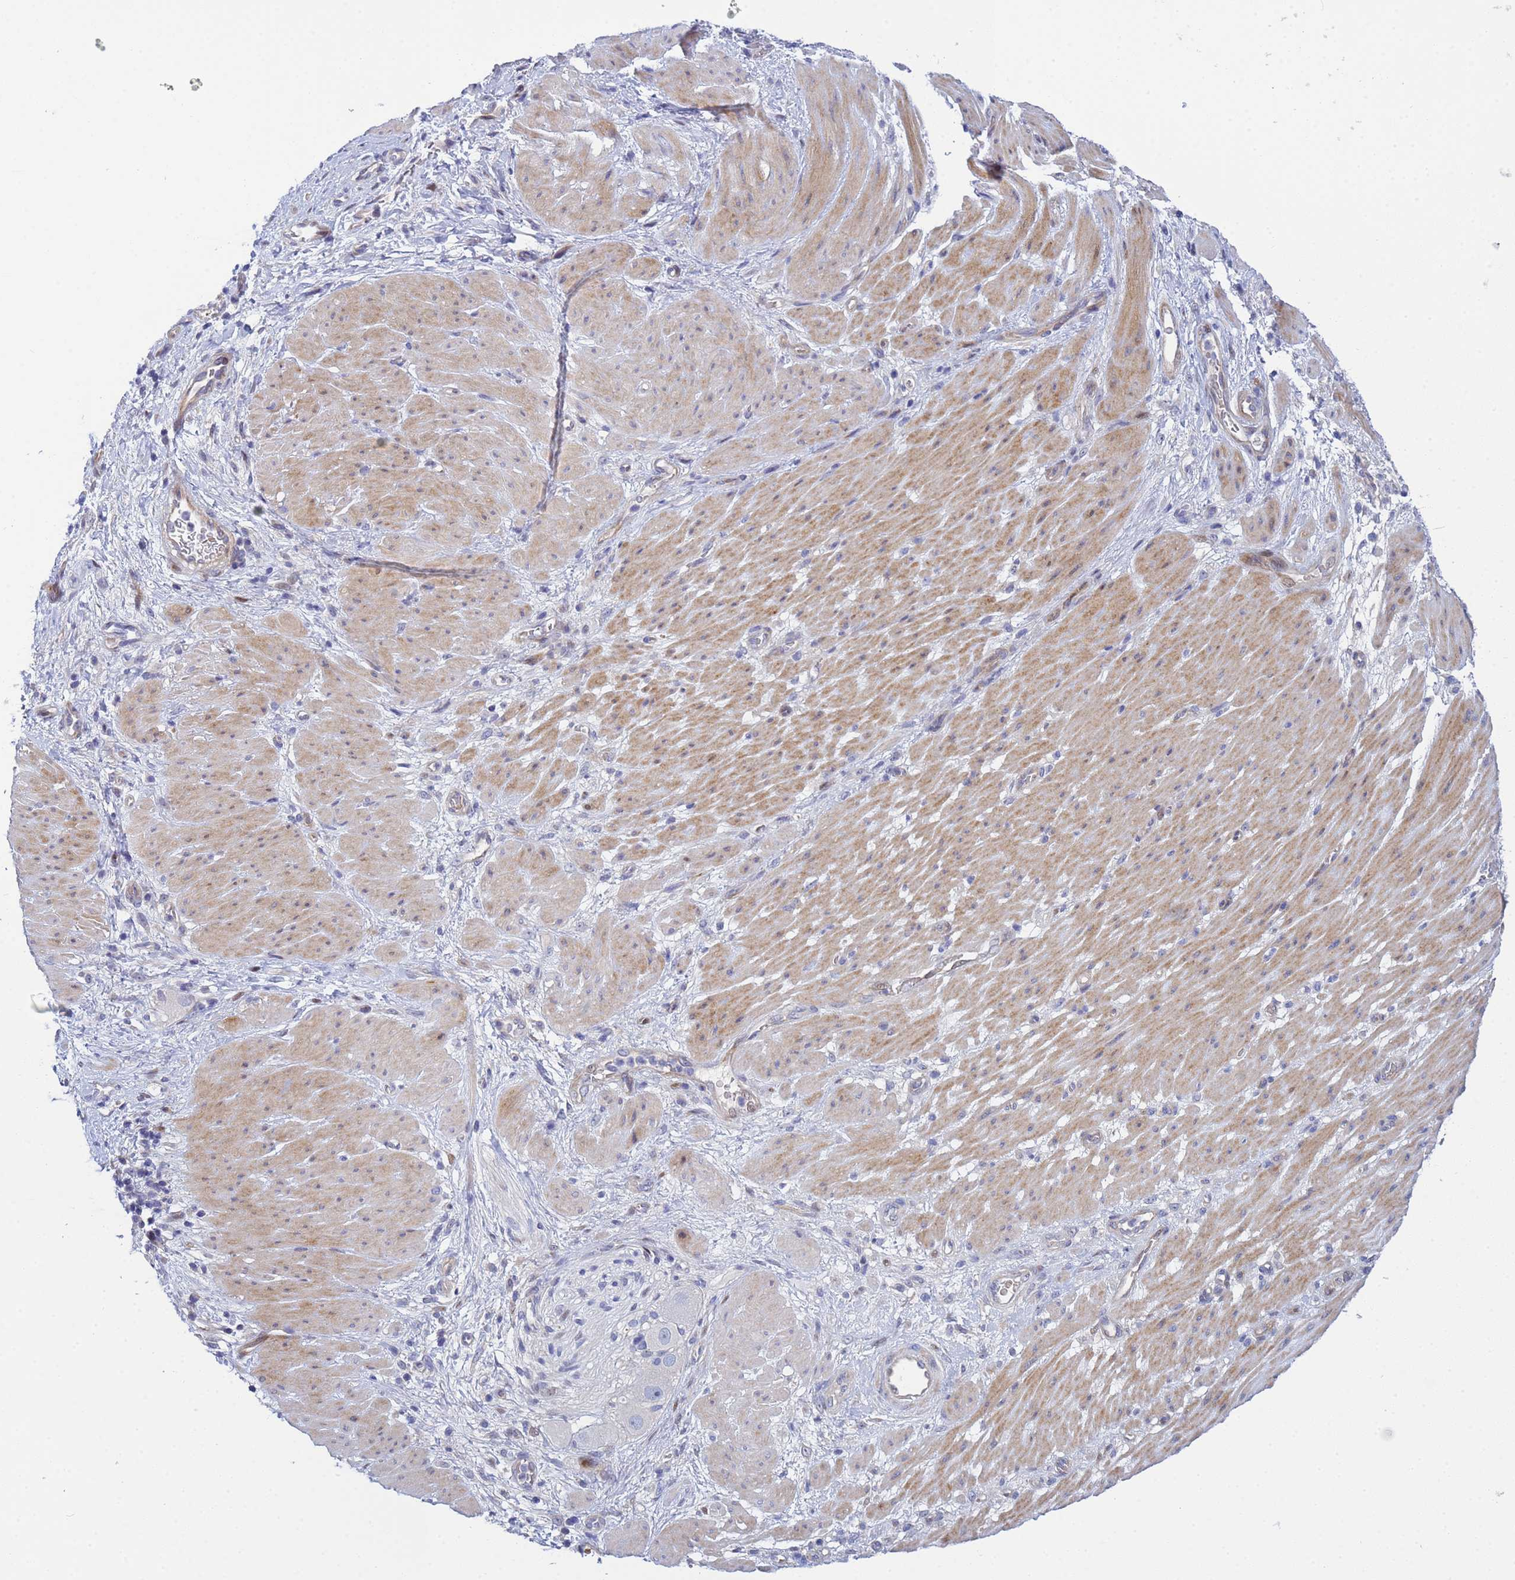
{"staining": {"intensity": "negative", "quantity": "none", "location": "none"}, "tissue": "stomach cancer", "cell_type": "Tumor cells", "image_type": "cancer", "snomed": [{"axis": "morphology", "description": "Adenocarcinoma, NOS"}, {"axis": "topography", "description": "Stomach"}], "caption": "Immunohistochemistry photomicrograph of neoplastic tissue: human stomach cancer (adenocarcinoma) stained with DAB (3,3'-diaminobenzidine) shows no significant protein positivity in tumor cells. (Stains: DAB immunohistochemistry (IHC) with hematoxylin counter stain, Microscopy: brightfield microscopy at high magnification).", "gene": "PPP6R1", "patient": {"sex": "male", "age": 48}}